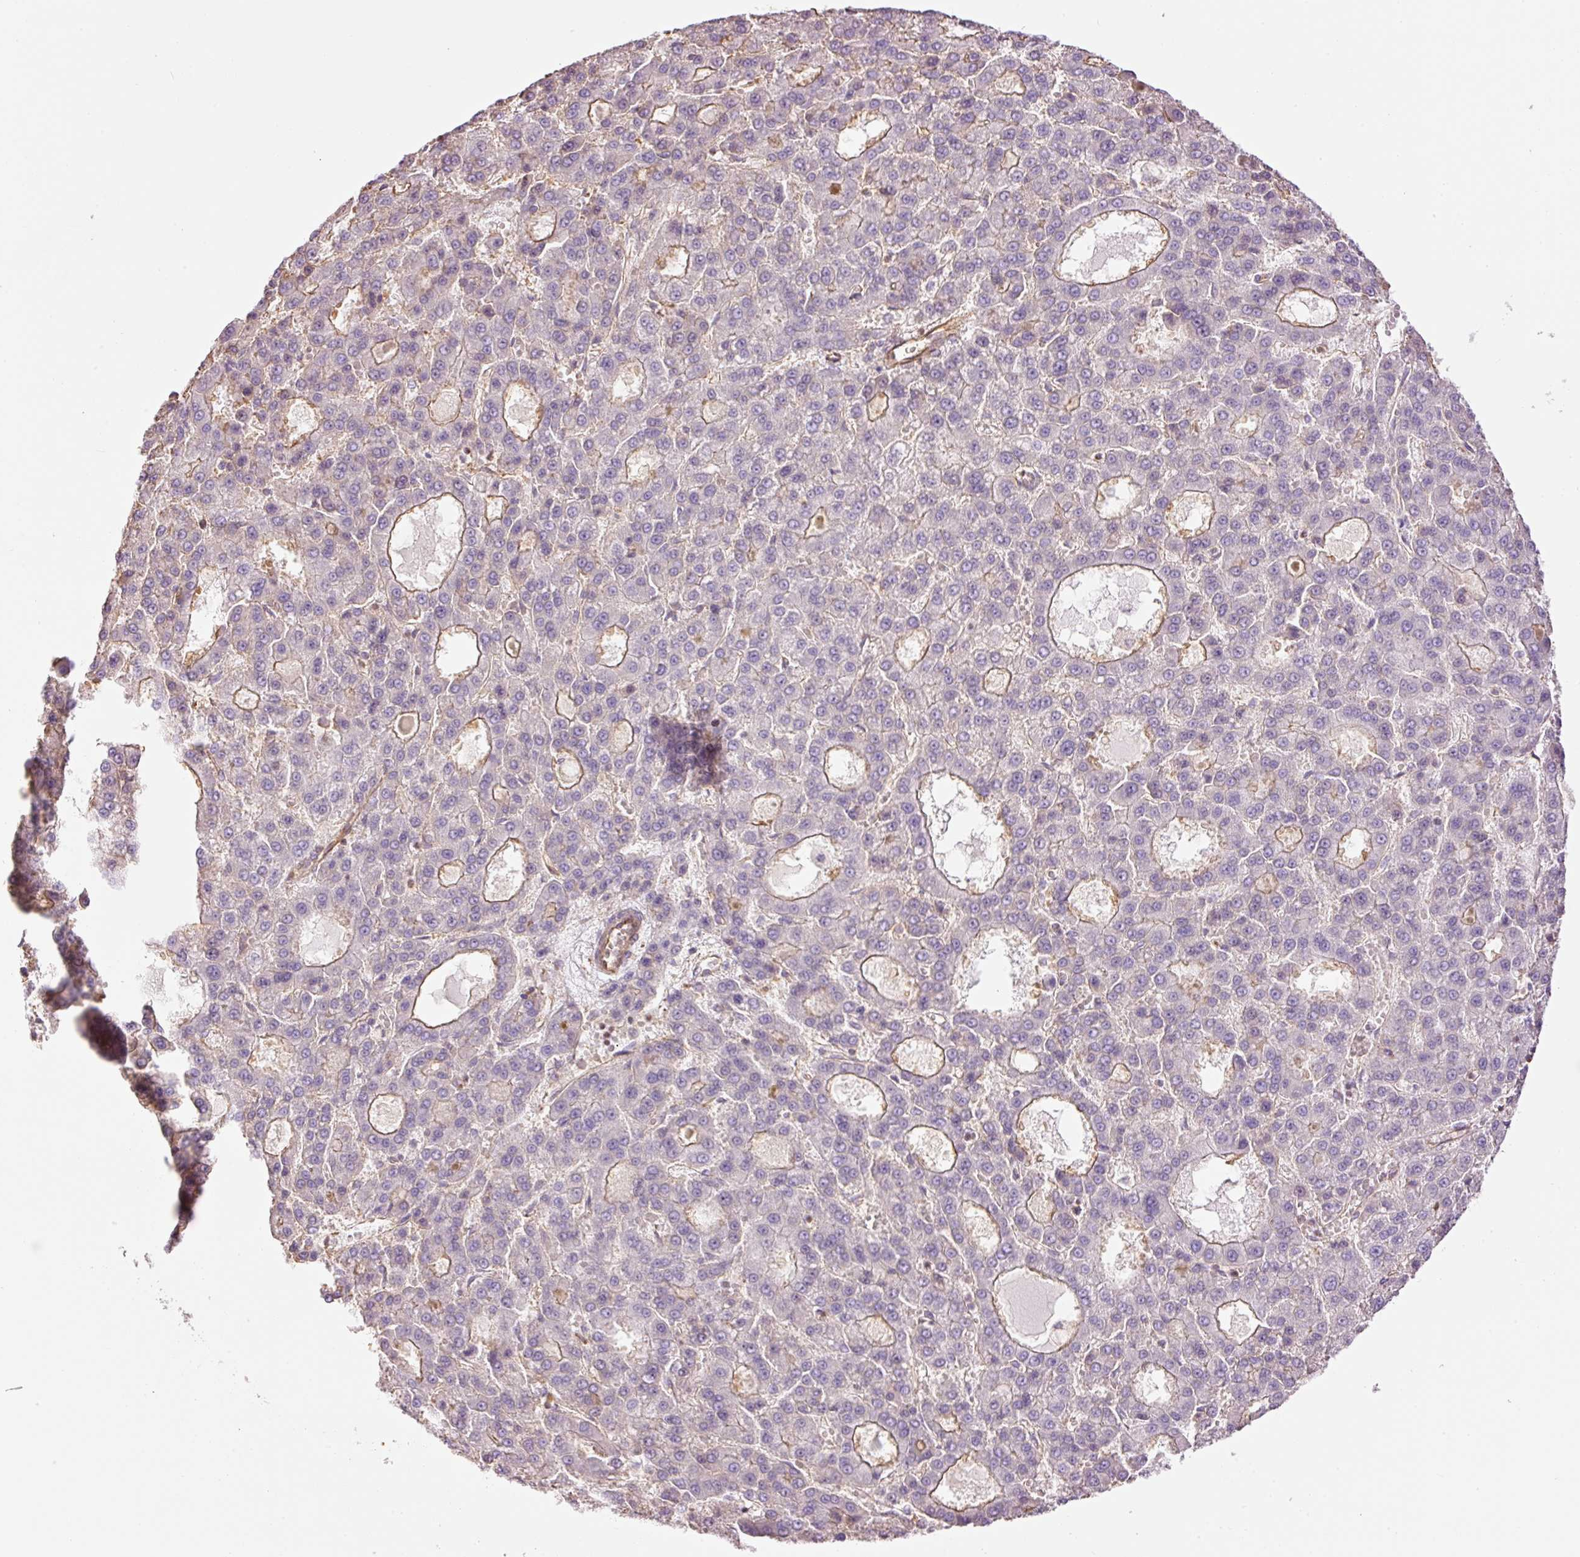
{"staining": {"intensity": "moderate", "quantity": "<25%", "location": "cytoplasmic/membranous"}, "tissue": "liver cancer", "cell_type": "Tumor cells", "image_type": "cancer", "snomed": [{"axis": "morphology", "description": "Carcinoma, Hepatocellular, NOS"}, {"axis": "topography", "description": "Liver"}], "caption": "Hepatocellular carcinoma (liver) tissue shows moderate cytoplasmic/membranous positivity in approximately <25% of tumor cells, visualized by immunohistochemistry.", "gene": "PPP1R1B", "patient": {"sex": "male", "age": 70}}